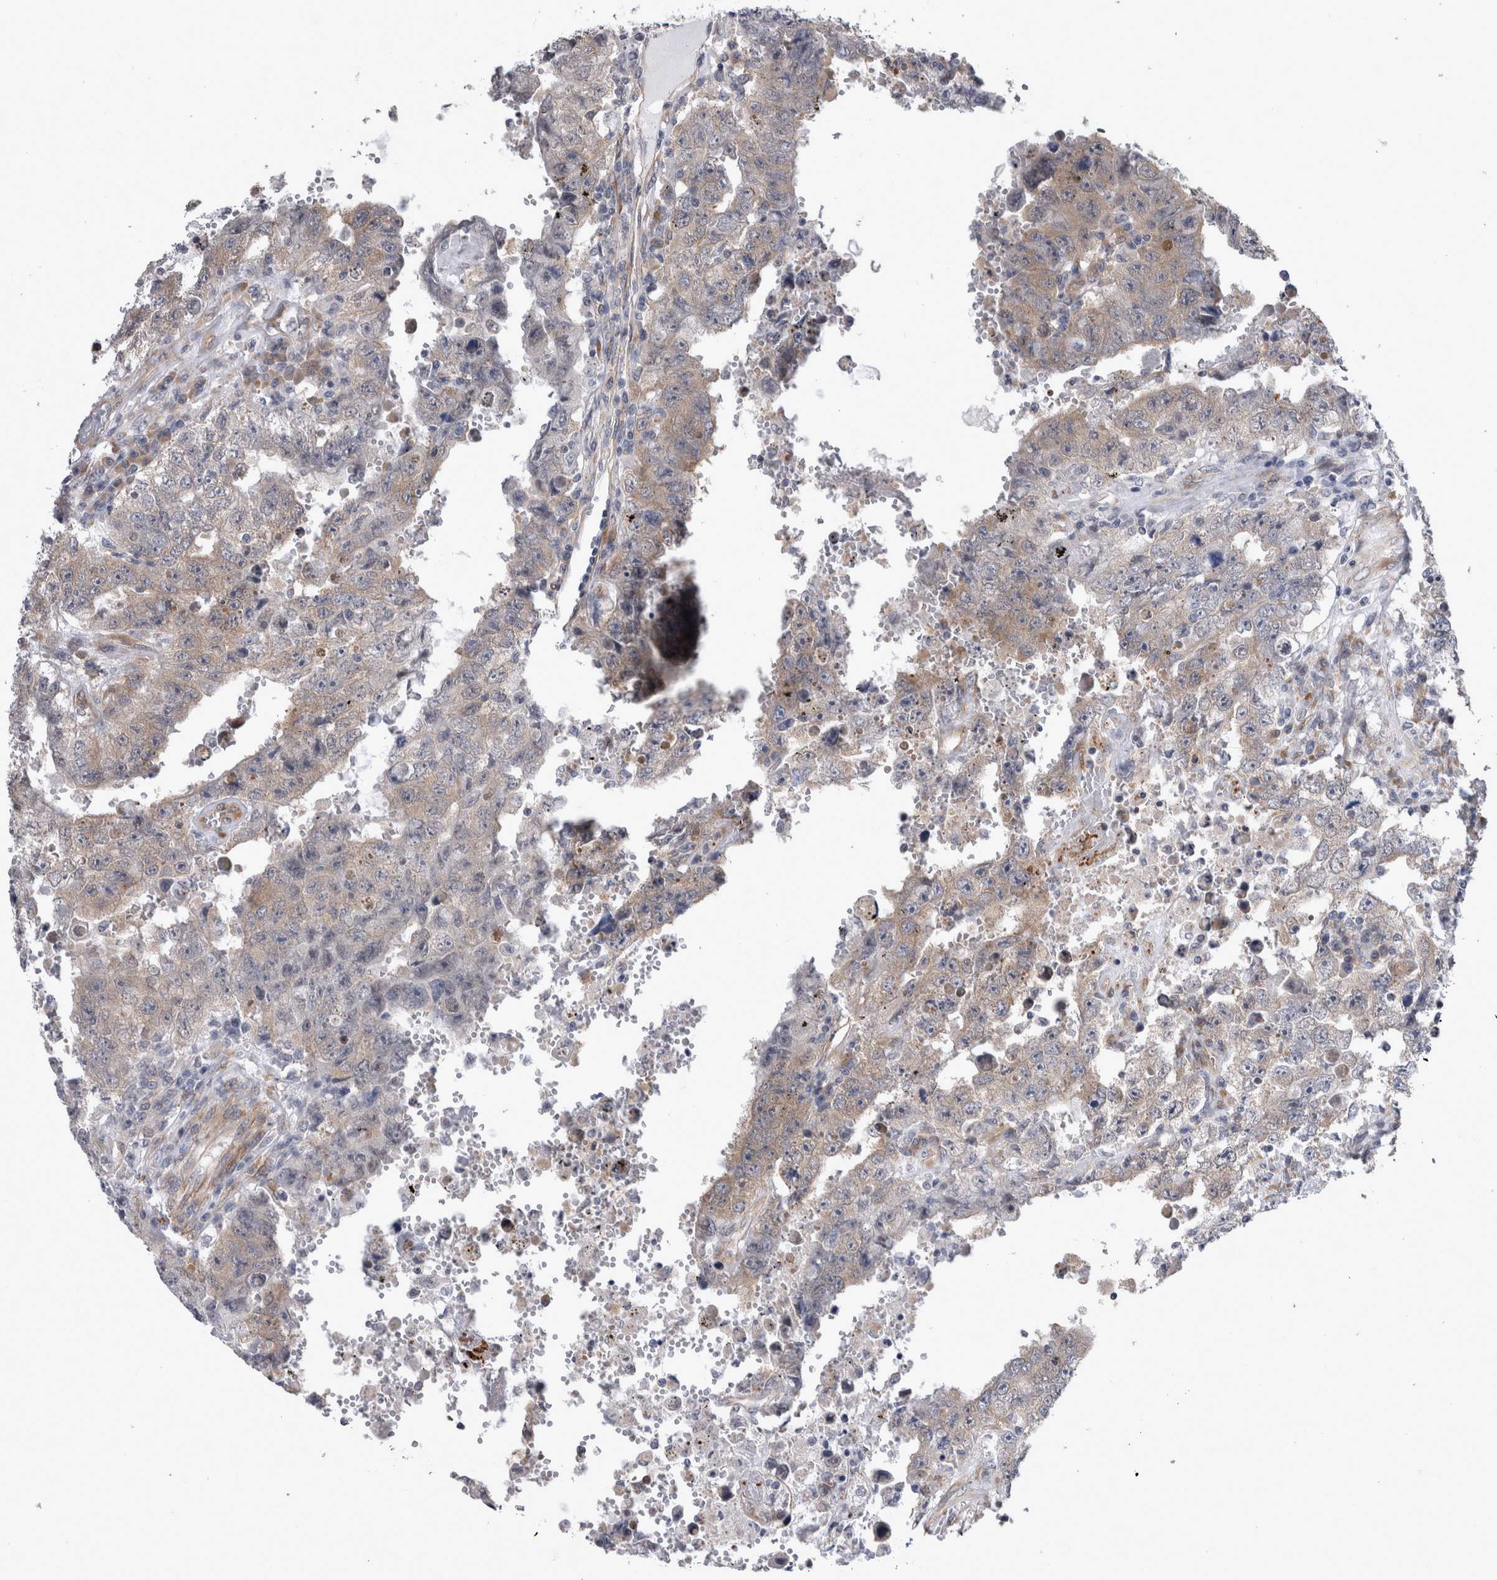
{"staining": {"intensity": "weak", "quantity": "25%-75%", "location": "cytoplasmic/membranous"}, "tissue": "testis cancer", "cell_type": "Tumor cells", "image_type": "cancer", "snomed": [{"axis": "morphology", "description": "Carcinoma, Embryonal, NOS"}, {"axis": "topography", "description": "Testis"}], "caption": "Protein positivity by immunohistochemistry (IHC) demonstrates weak cytoplasmic/membranous positivity in about 25%-75% of tumor cells in testis cancer (embryonal carcinoma).", "gene": "DDX6", "patient": {"sex": "male", "age": 26}}